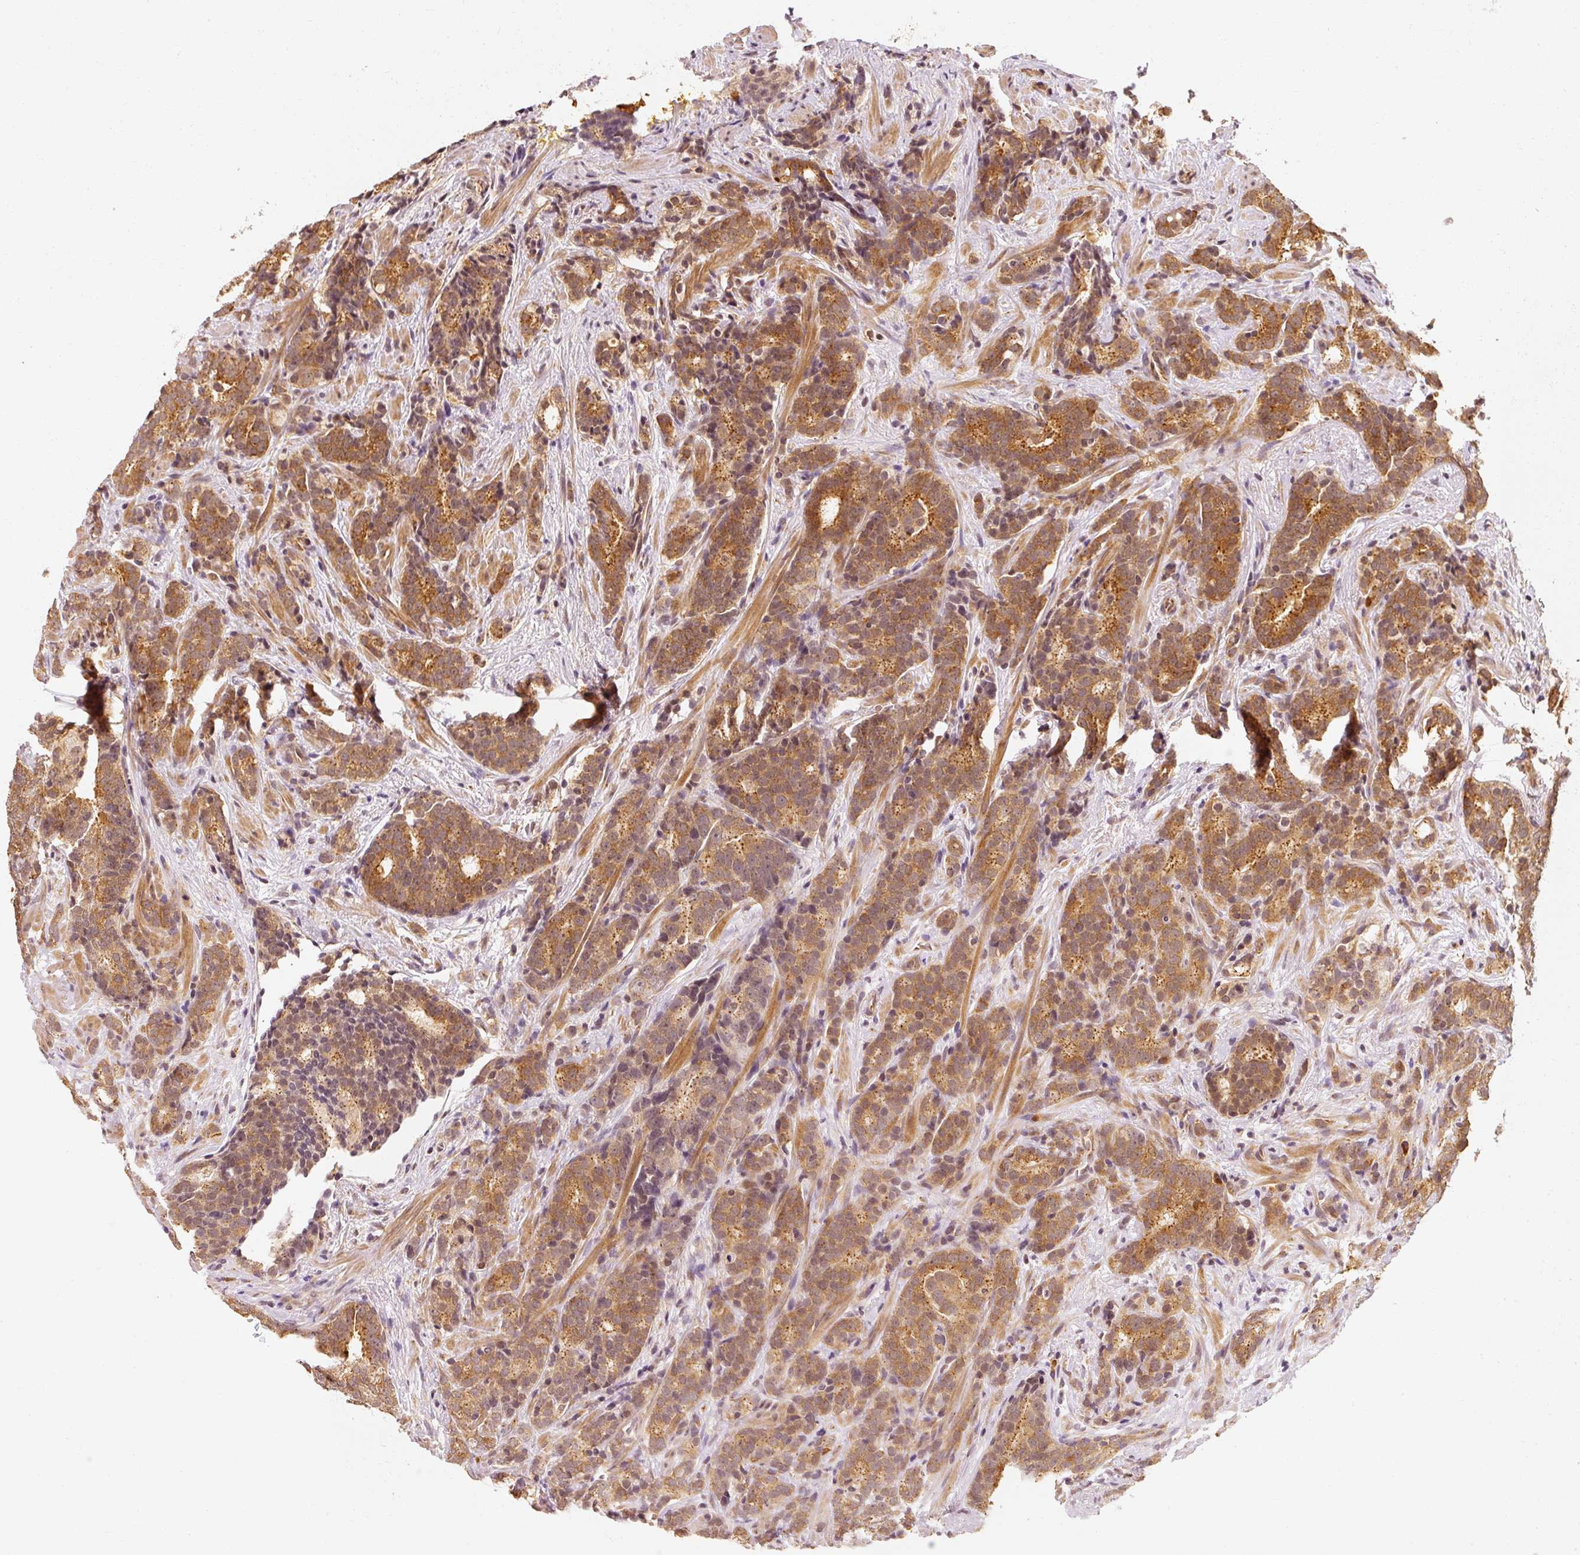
{"staining": {"intensity": "strong", "quantity": ">75%", "location": "cytoplasmic/membranous"}, "tissue": "prostate cancer", "cell_type": "Tumor cells", "image_type": "cancer", "snomed": [{"axis": "morphology", "description": "Adenocarcinoma, High grade"}, {"axis": "topography", "description": "Prostate"}], "caption": "Strong cytoplasmic/membranous positivity for a protein is seen in approximately >75% of tumor cells of prostate cancer (adenocarcinoma (high-grade)) using immunohistochemistry (IHC).", "gene": "EEF1A2", "patient": {"sex": "male", "age": 64}}